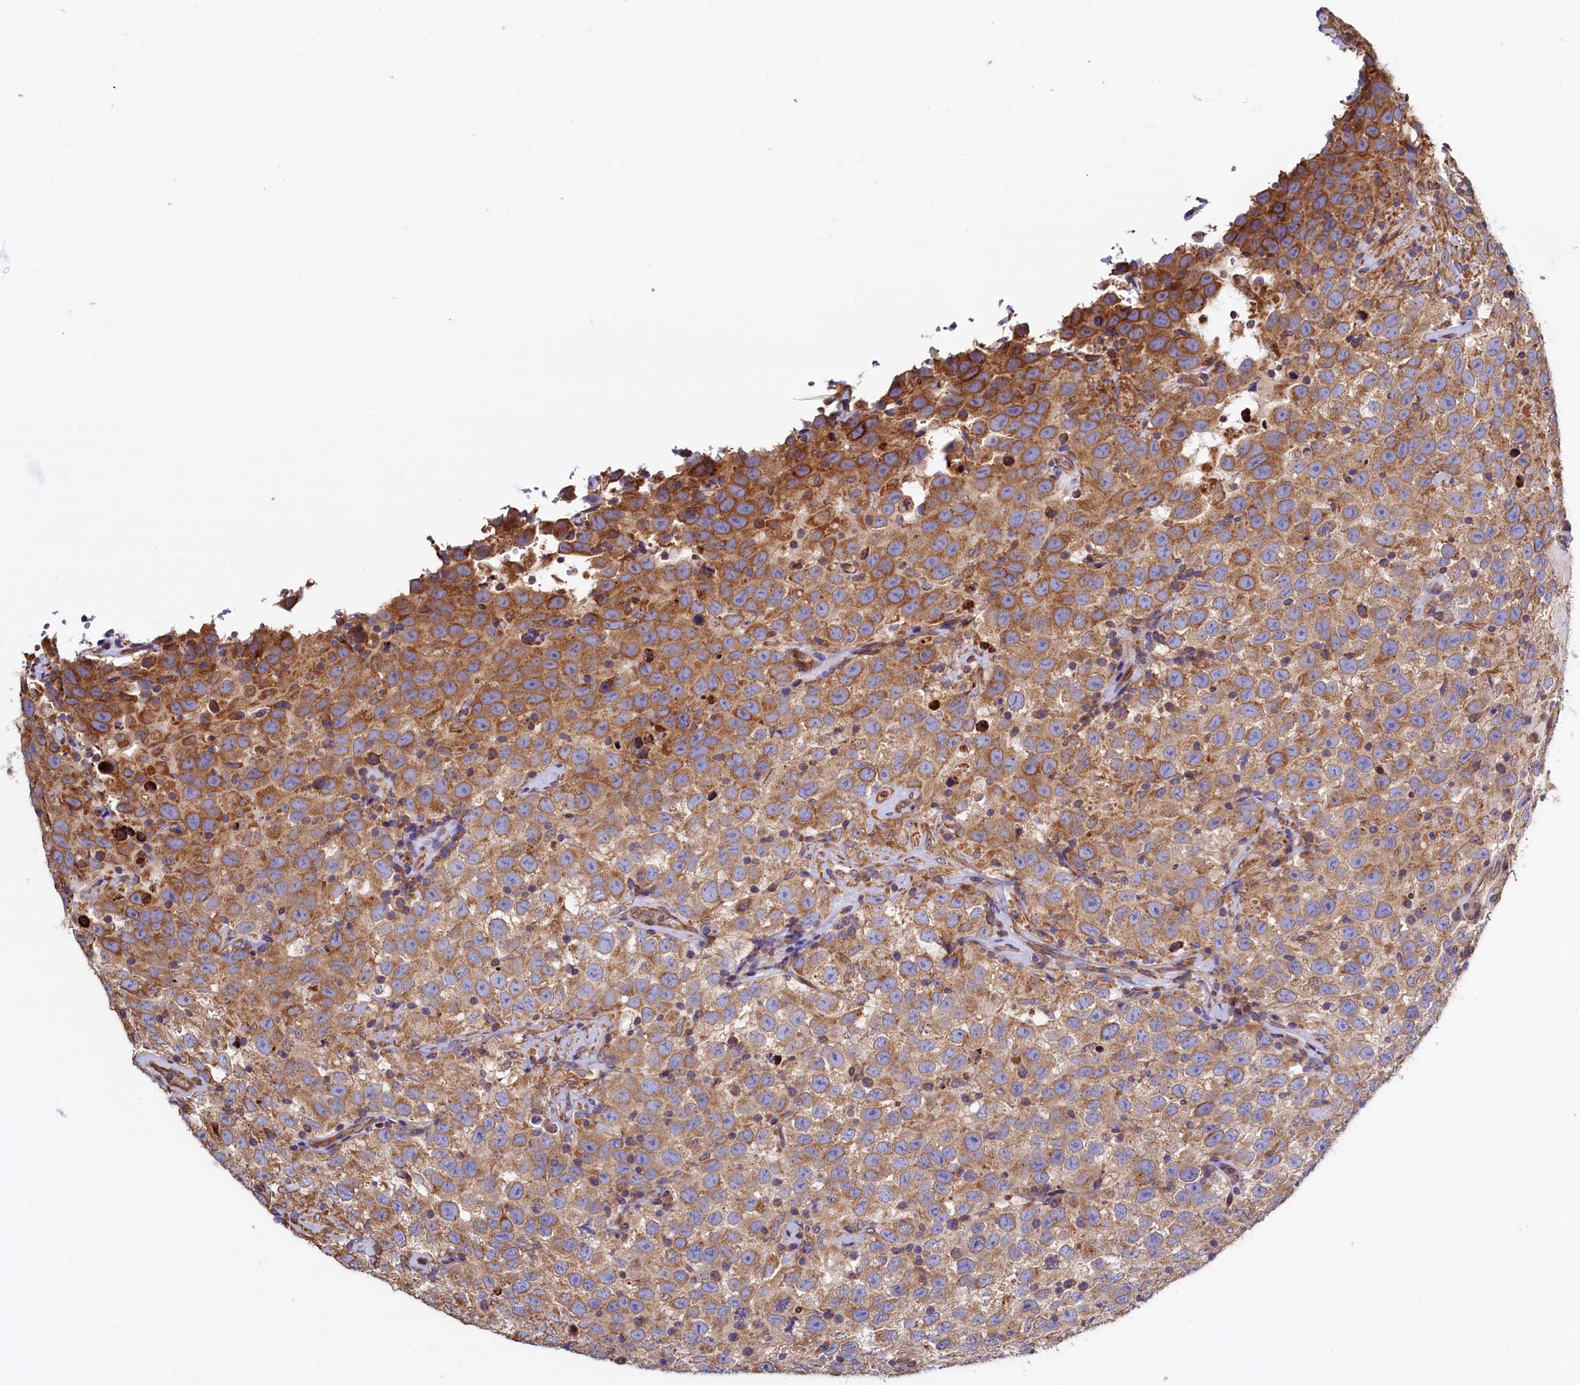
{"staining": {"intensity": "moderate", "quantity": ">75%", "location": "cytoplasmic/membranous"}, "tissue": "testis cancer", "cell_type": "Tumor cells", "image_type": "cancer", "snomed": [{"axis": "morphology", "description": "Seminoma, NOS"}, {"axis": "topography", "description": "Testis"}], "caption": "This histopathology image demonstrates immunohistochemistry staining of human testis seminoma, with medium moderate cytoplasmic/membranous staining in about >75% of tumor cells.", "gene": "ATXN2L", "patient": {"sex": "male", "age": 41}}